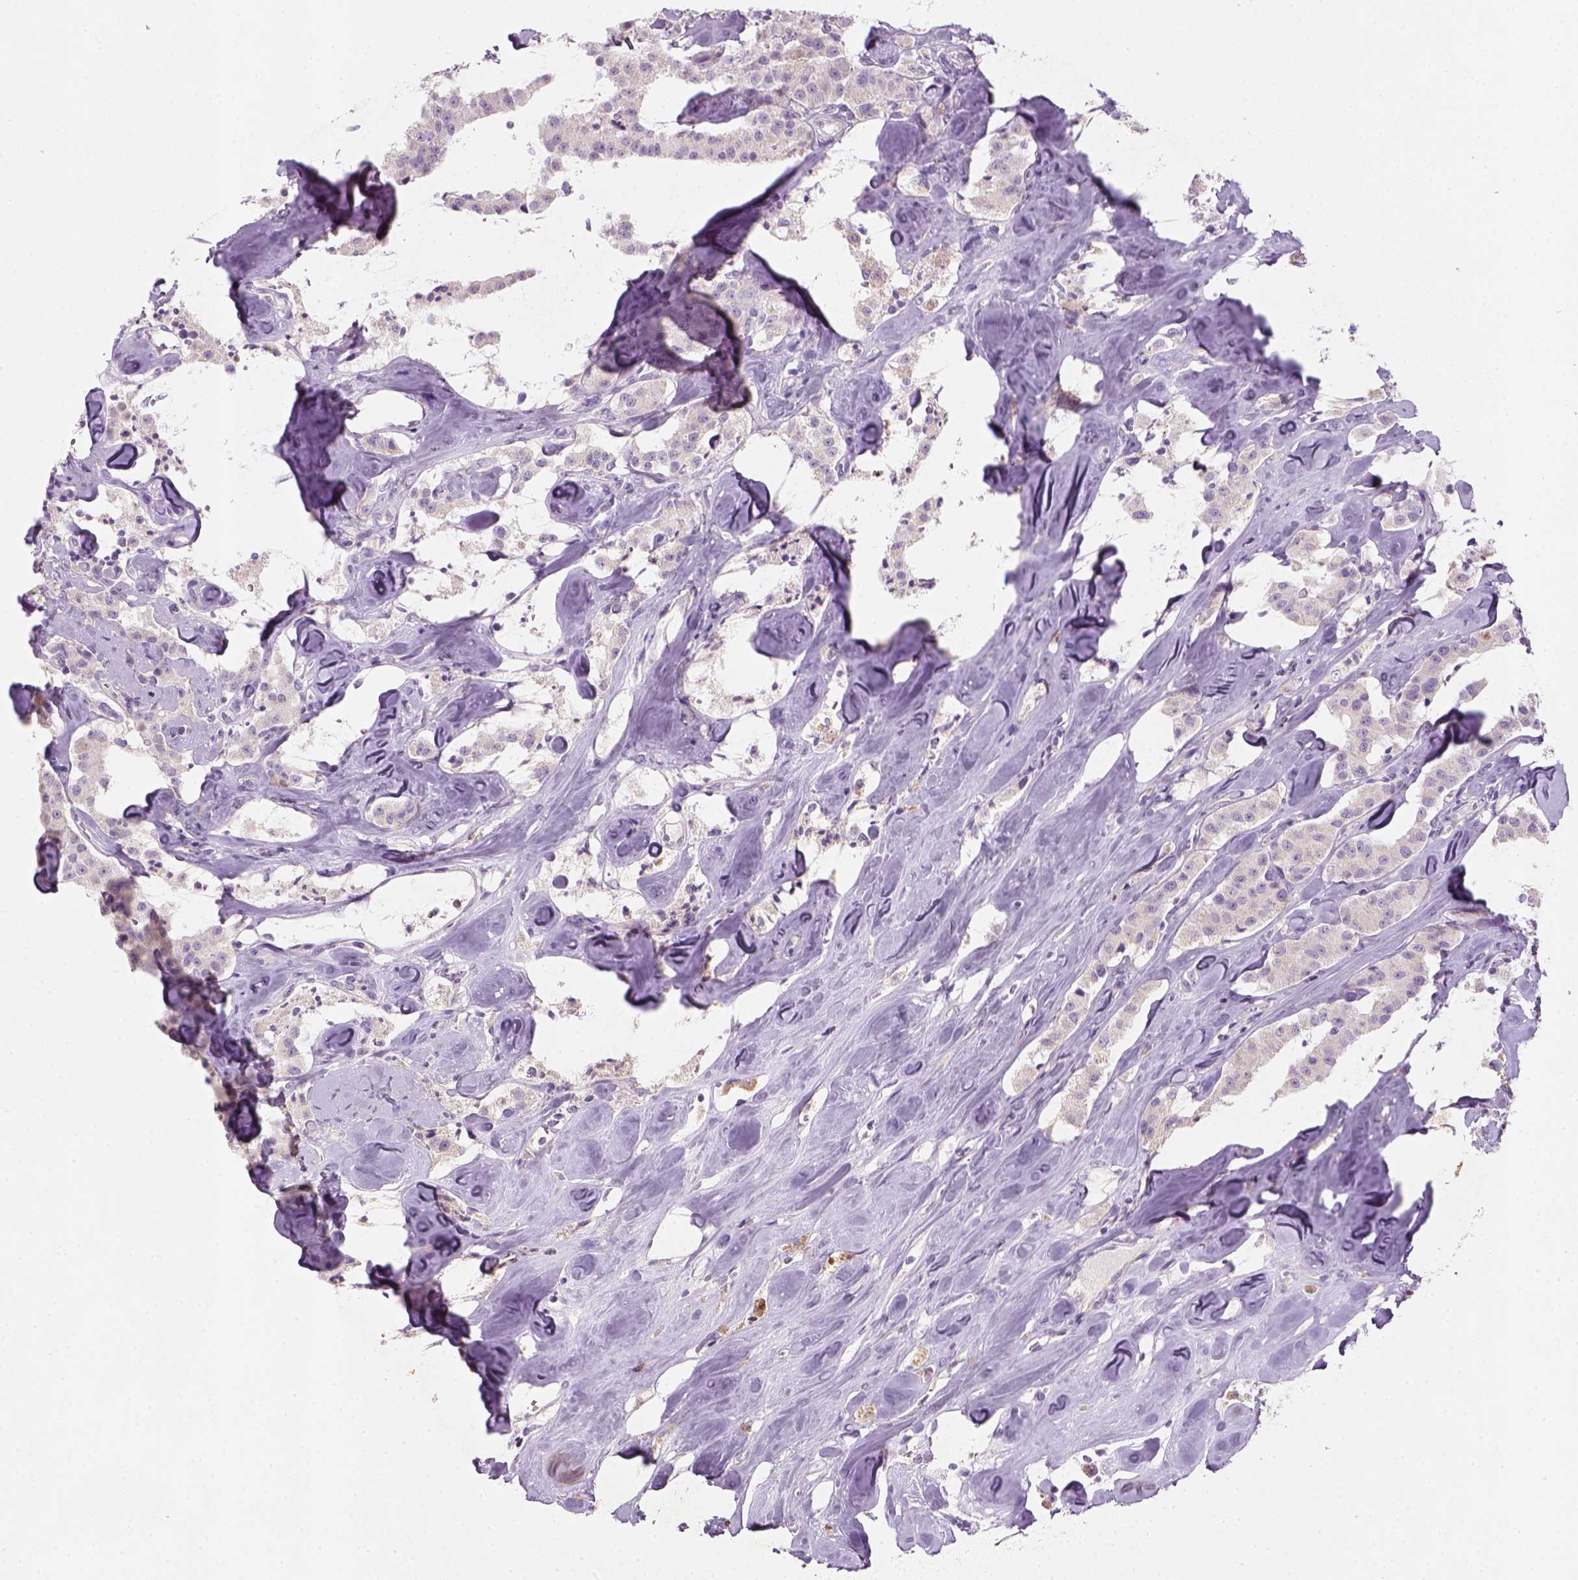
{"staining": {"intensity": "negative", "quantity": "none", "location": "none"}, "tissue": "carcinoid", "cell_type": "Tumor cells", "image_type": "cancer", "snomed": [{"axis": "morphology", "description": "Carcinoid, malignant, NOS"}, {"axis": "topography", "description": "Pancreas"}], "caption": "High power microscopy photomicrograph of an immunohistochemistry (IHC) micrograph of carcinoid (malignant), revealing no significant expression in tumor cells.", "gene": "NUDT6", "patient": {"sex": "male", "age": 41}}